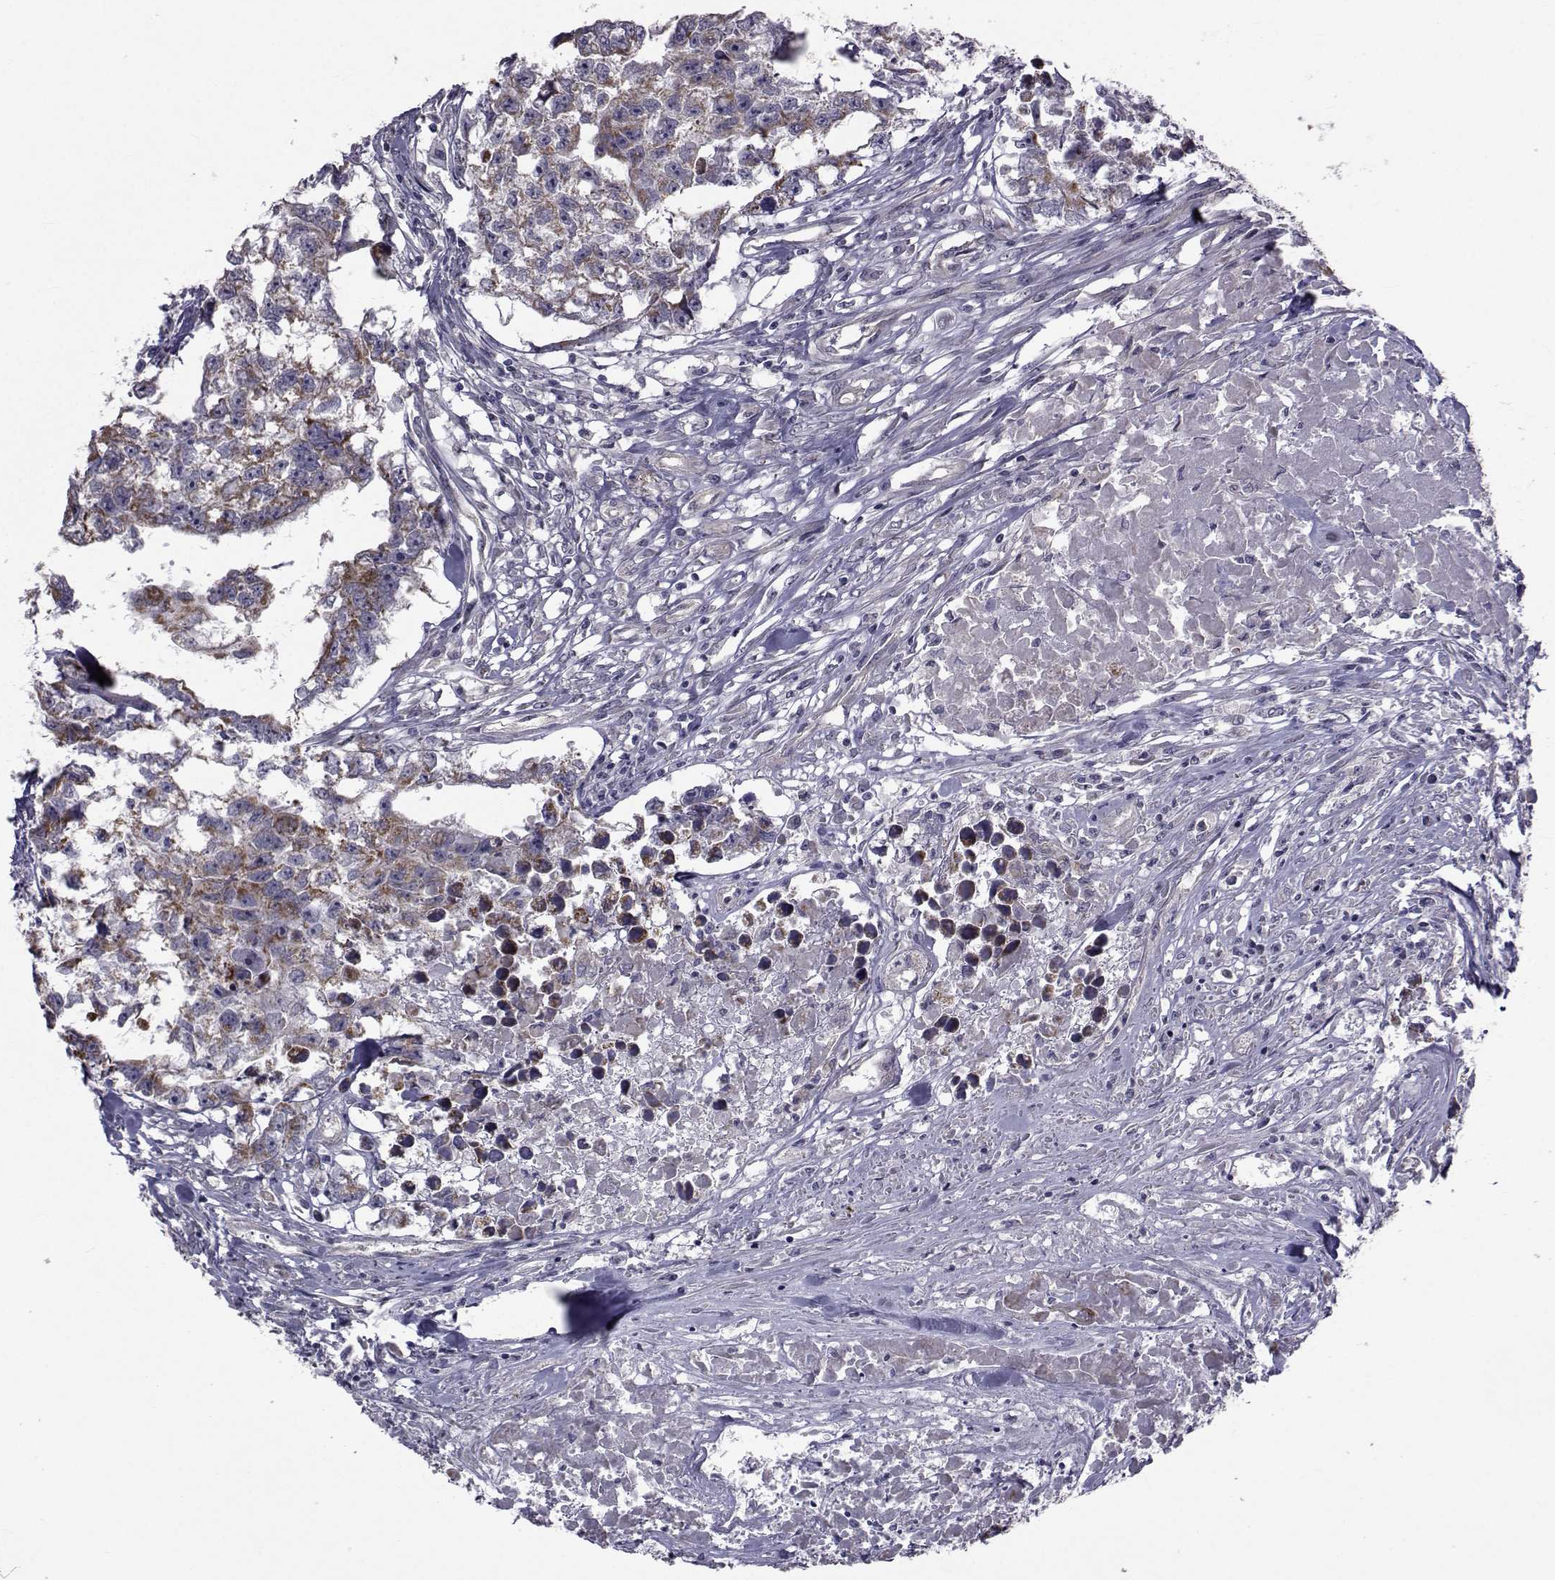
{"staining": {"intensity": "strong", "quantity": ">75%", "location": "cytoplasmic/membranous"}, "tissue": "testis cancer", "cell_type": "Tumor cells", "image_type": "cancer", "snomed": [{"axis": "morphology", "description": "Carcinoma, Embryonal, NOS"}, {"axis": "morphology", "description": "Teratoma, malignant, NOS"}, {"axis": "topography", "description": "Testis"}], "caption": "This is an image of immunohistochemistry (IHC) staining of testis cancer, which shows strong expression in the cytoplasmic/membranous of tumor cells.", "gene": "CFAP74", "patient": {"sex": "male", "age": 44}}